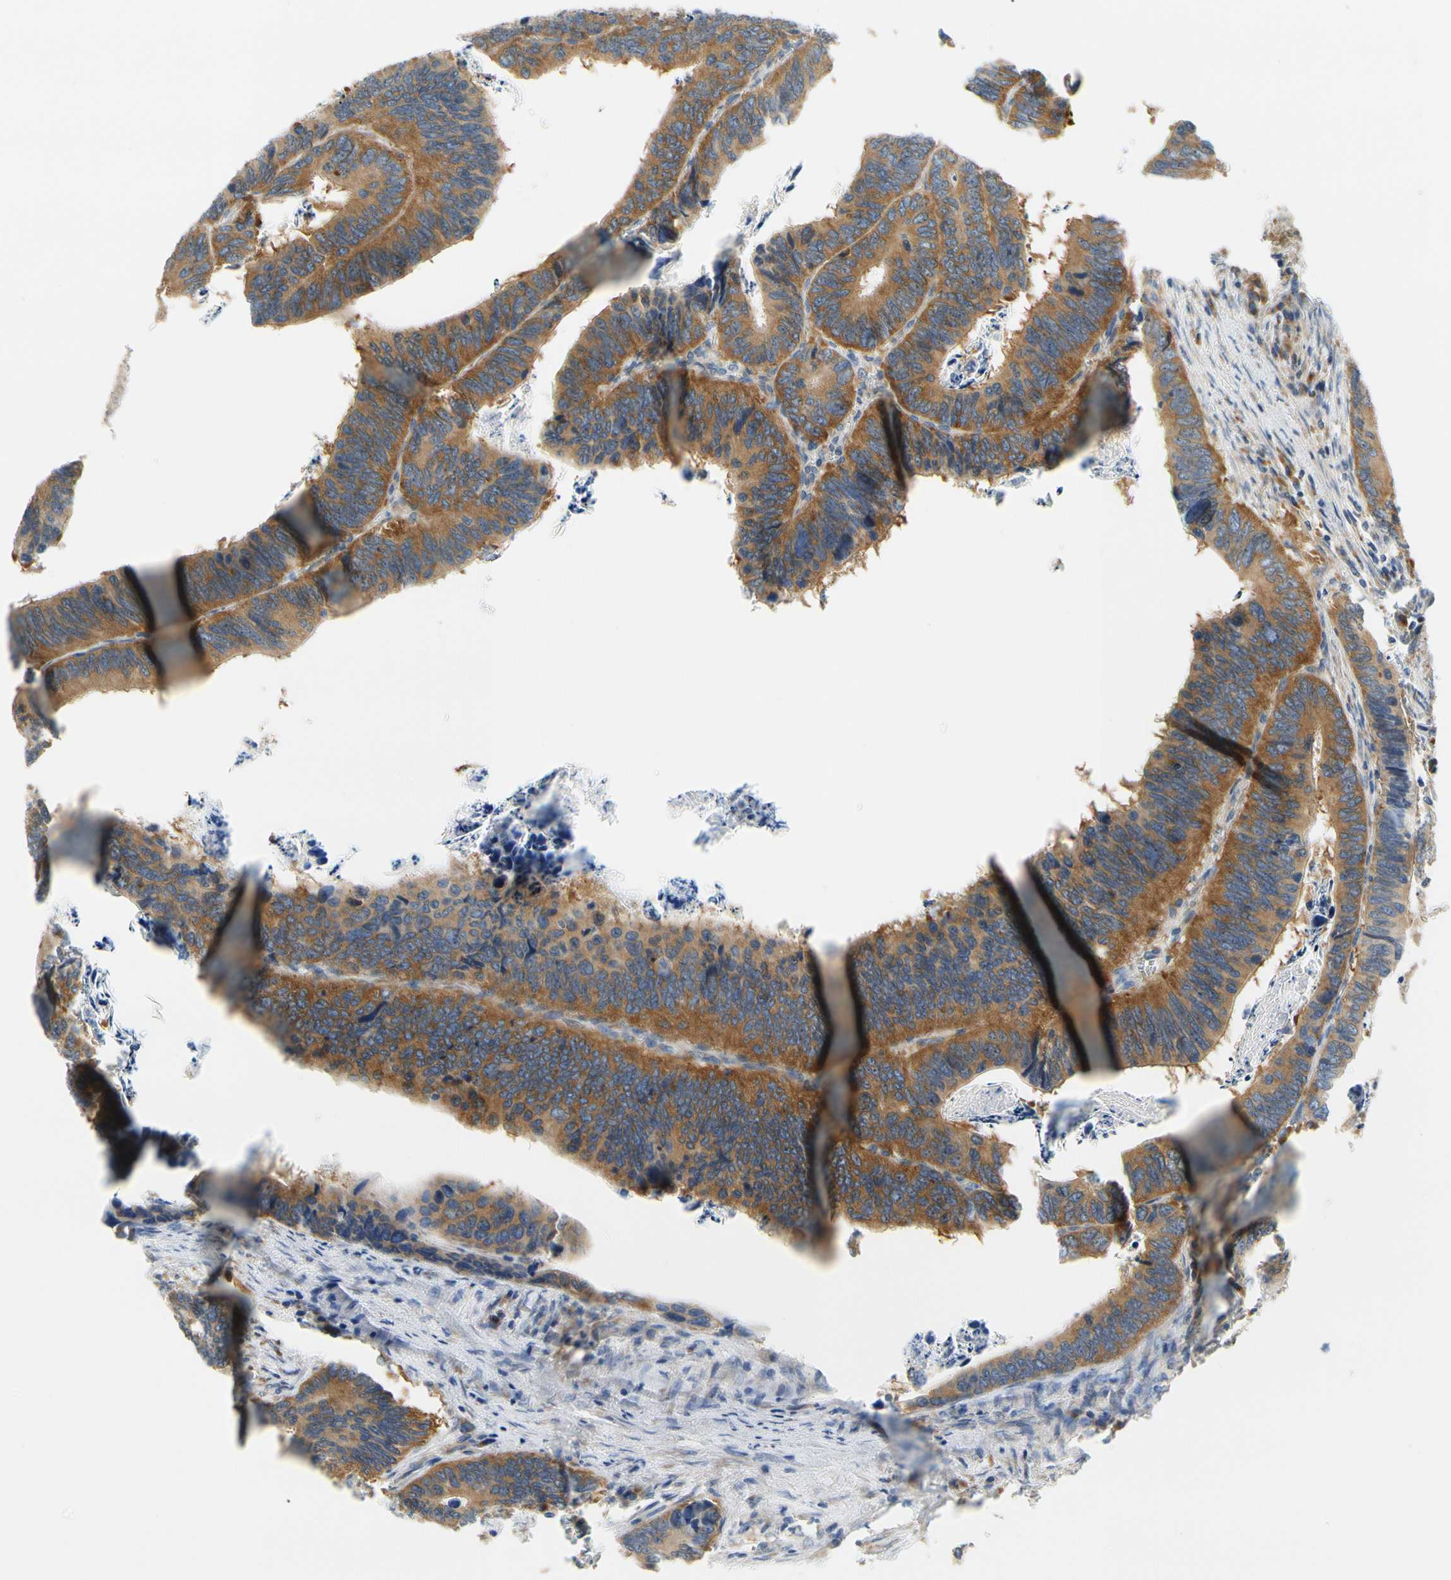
{"staining": {"intensity": "moderate", "quantity": ">75%", "location": "cytoplasmic/membranous"}, "tissue": "colorectal cancer", "cell_type": "Tumor cells", "image_type": "cancer", "snomed": [{"axis": "morphology", "description": "Adenocarcinoma, NOS"}, {"axis": "topography", "description": "Colon"}], "caption": "A high-resolution histopathology image shows immunohistochemistry staining of colorectal cancer (adenocarcinoma), which displays moderate cytoplasmic/membranous positivity in about >75% of tumor cells.", "gene": "LRRC47", "patient": {"sex": "male", "age": 72}}